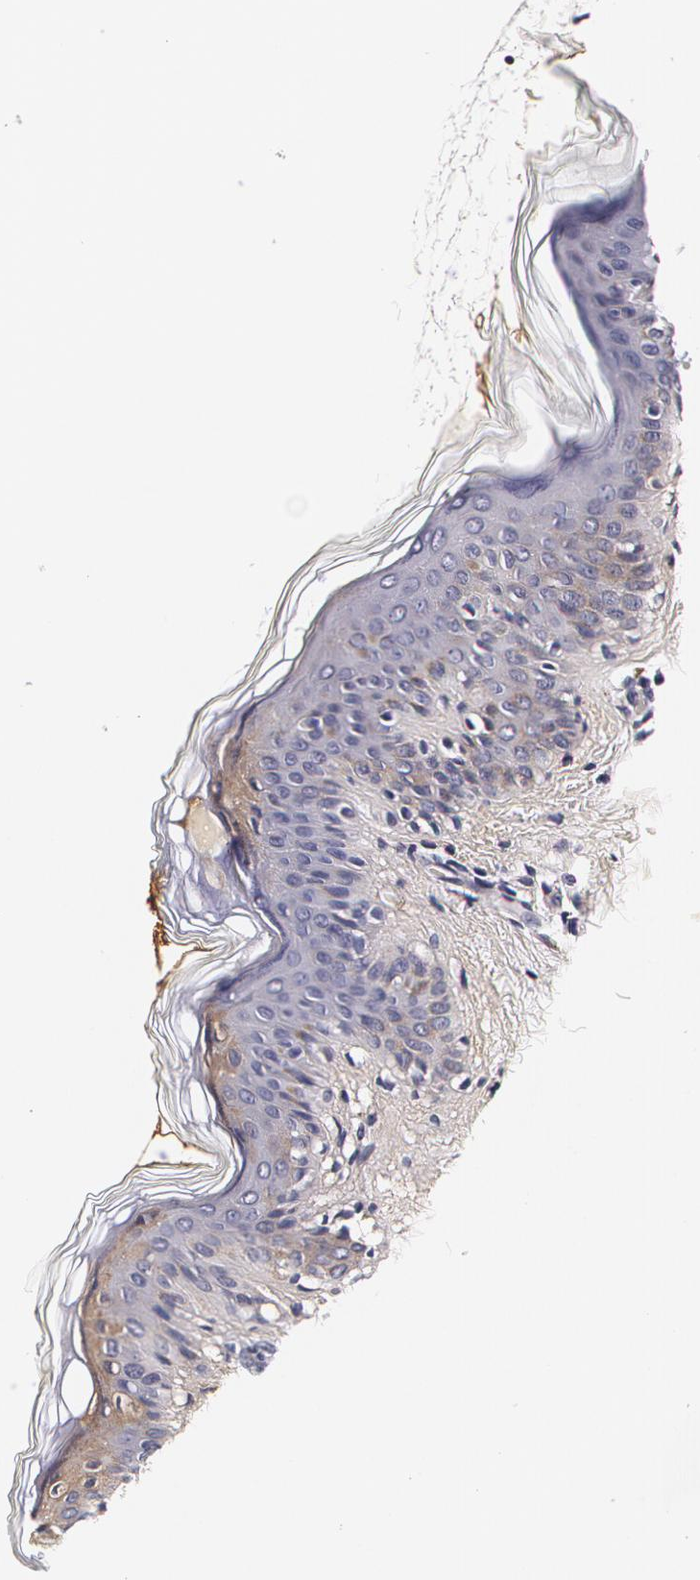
{"staining": {"intensity": "weak", "quantity": "<25%", "location": "cytoplasmic/membranous"}, "tissue": "skin", "cell_type": "Fibroblasts", "image_type": "normal", "snomed": [{"axis": "morphology", "description": "Normal tissue, NOS"}, {"axis": "topography", "description": "Skin"}], "caption": "Immunohistochemistry (IHC) histopathology image of benign skin: skin stained with DAB shows no significant protein positivity in fibroblasts.", "gene": "TTR", "patient": {"sex": "female", "age": 4}}